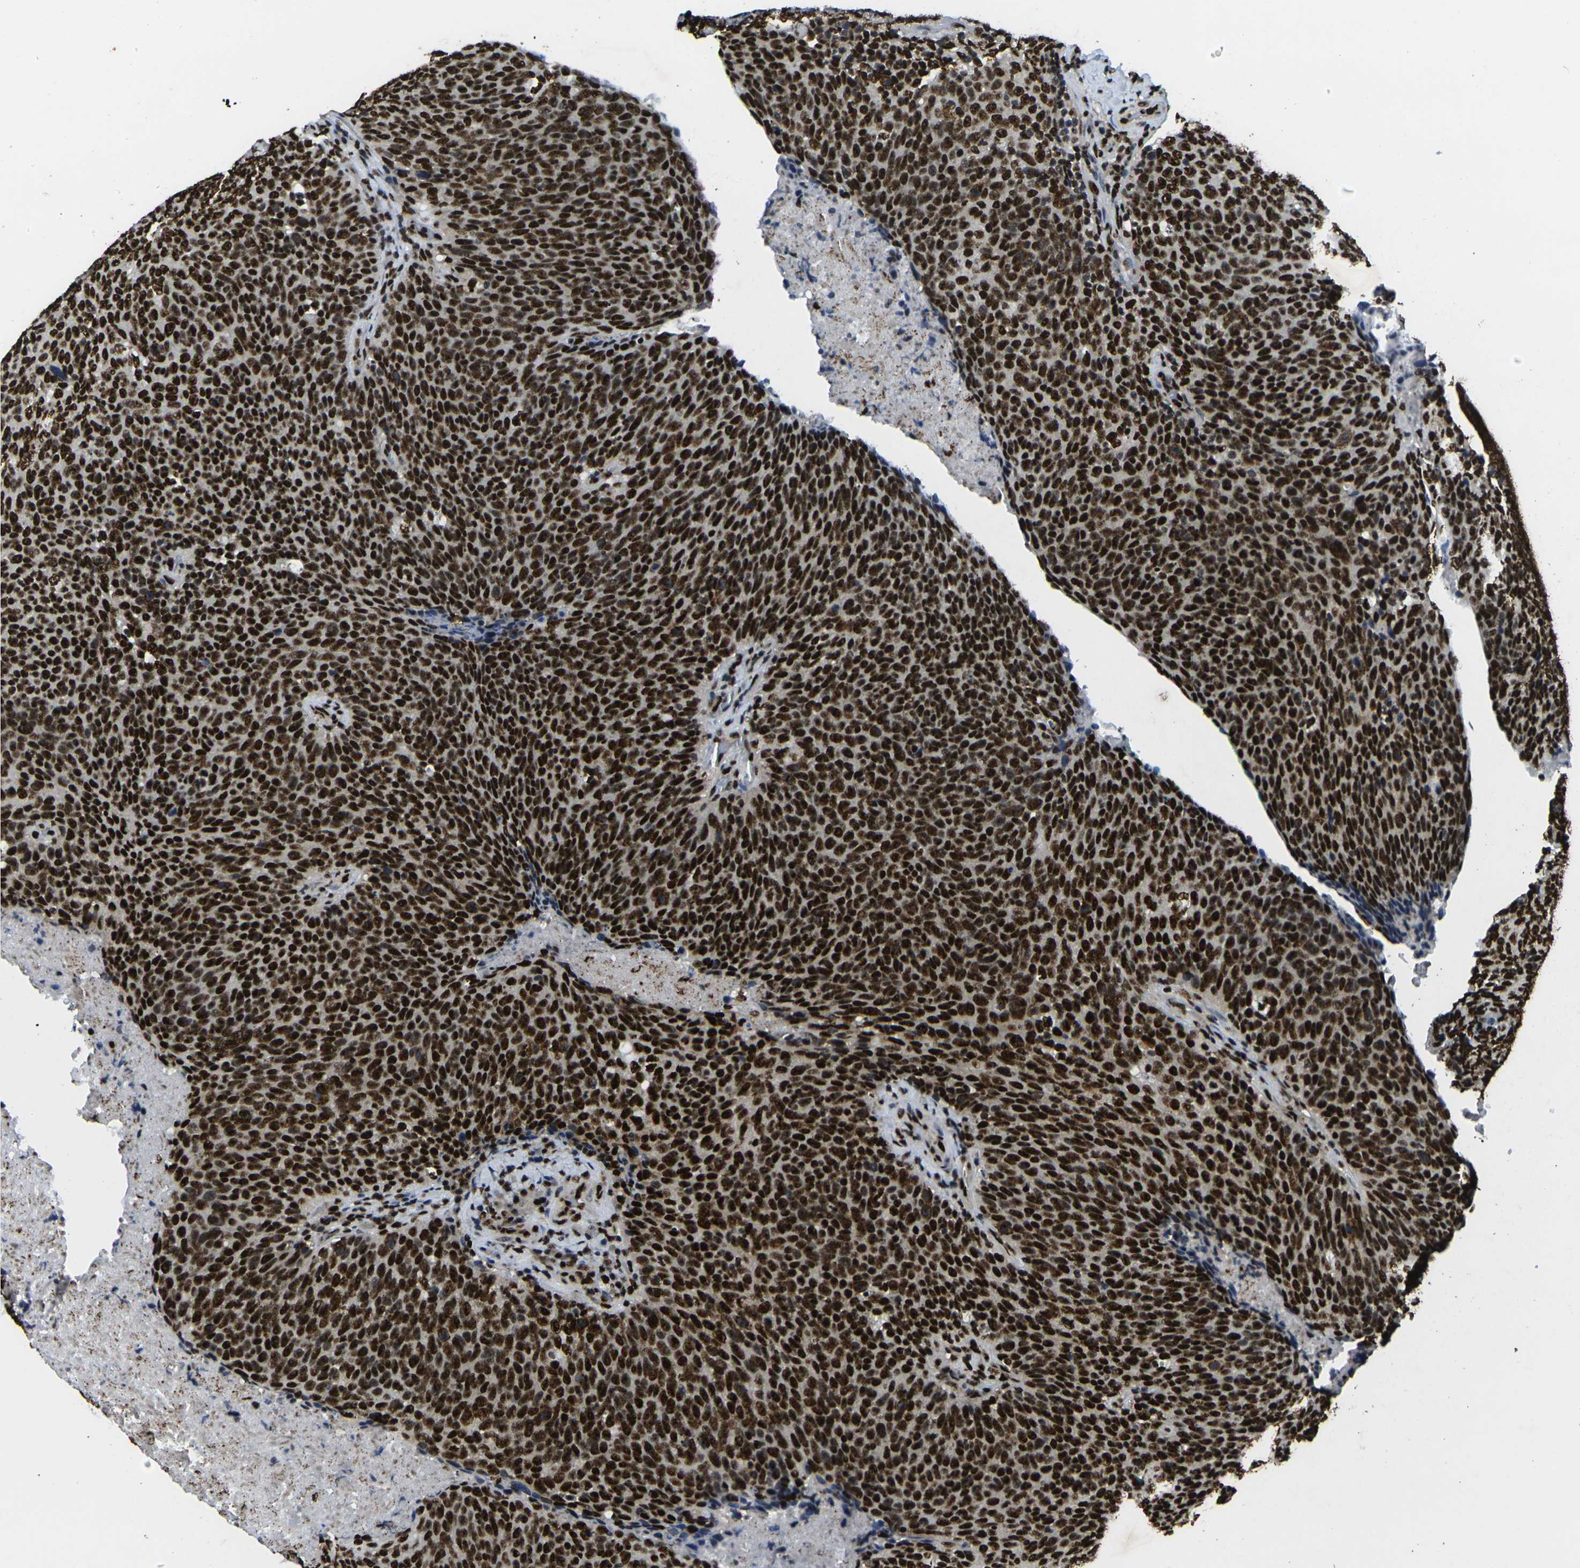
{"staining": {"intensity": "strong", "quantity": ">75%", "location": "nuclear"}, "tissue": "head and neck cancer", "cell_type": "Tumor cells", "image_type": "cancer", "snomed": [{"axis": "morphology", "description": "Squamous cell carcinoma, NOS"}, {"axis": "morphology", "description": "Squamous cell carcinoma, metastatic, NOS"}, {"axis": "topography", "description": "Lymph node"}, {"axis": "topography", "description": "Head-Neck"}], "caption": "Protein staining exhibits strong nuclear staining in approximately >75% of tumor cells in head and neck squamous cell carcinoma. (brown staining indicates protein expression, while blue staining denotes nuclei).", "gene": "SMARCC1", "patient": {"sex": "male", "age": 62}}